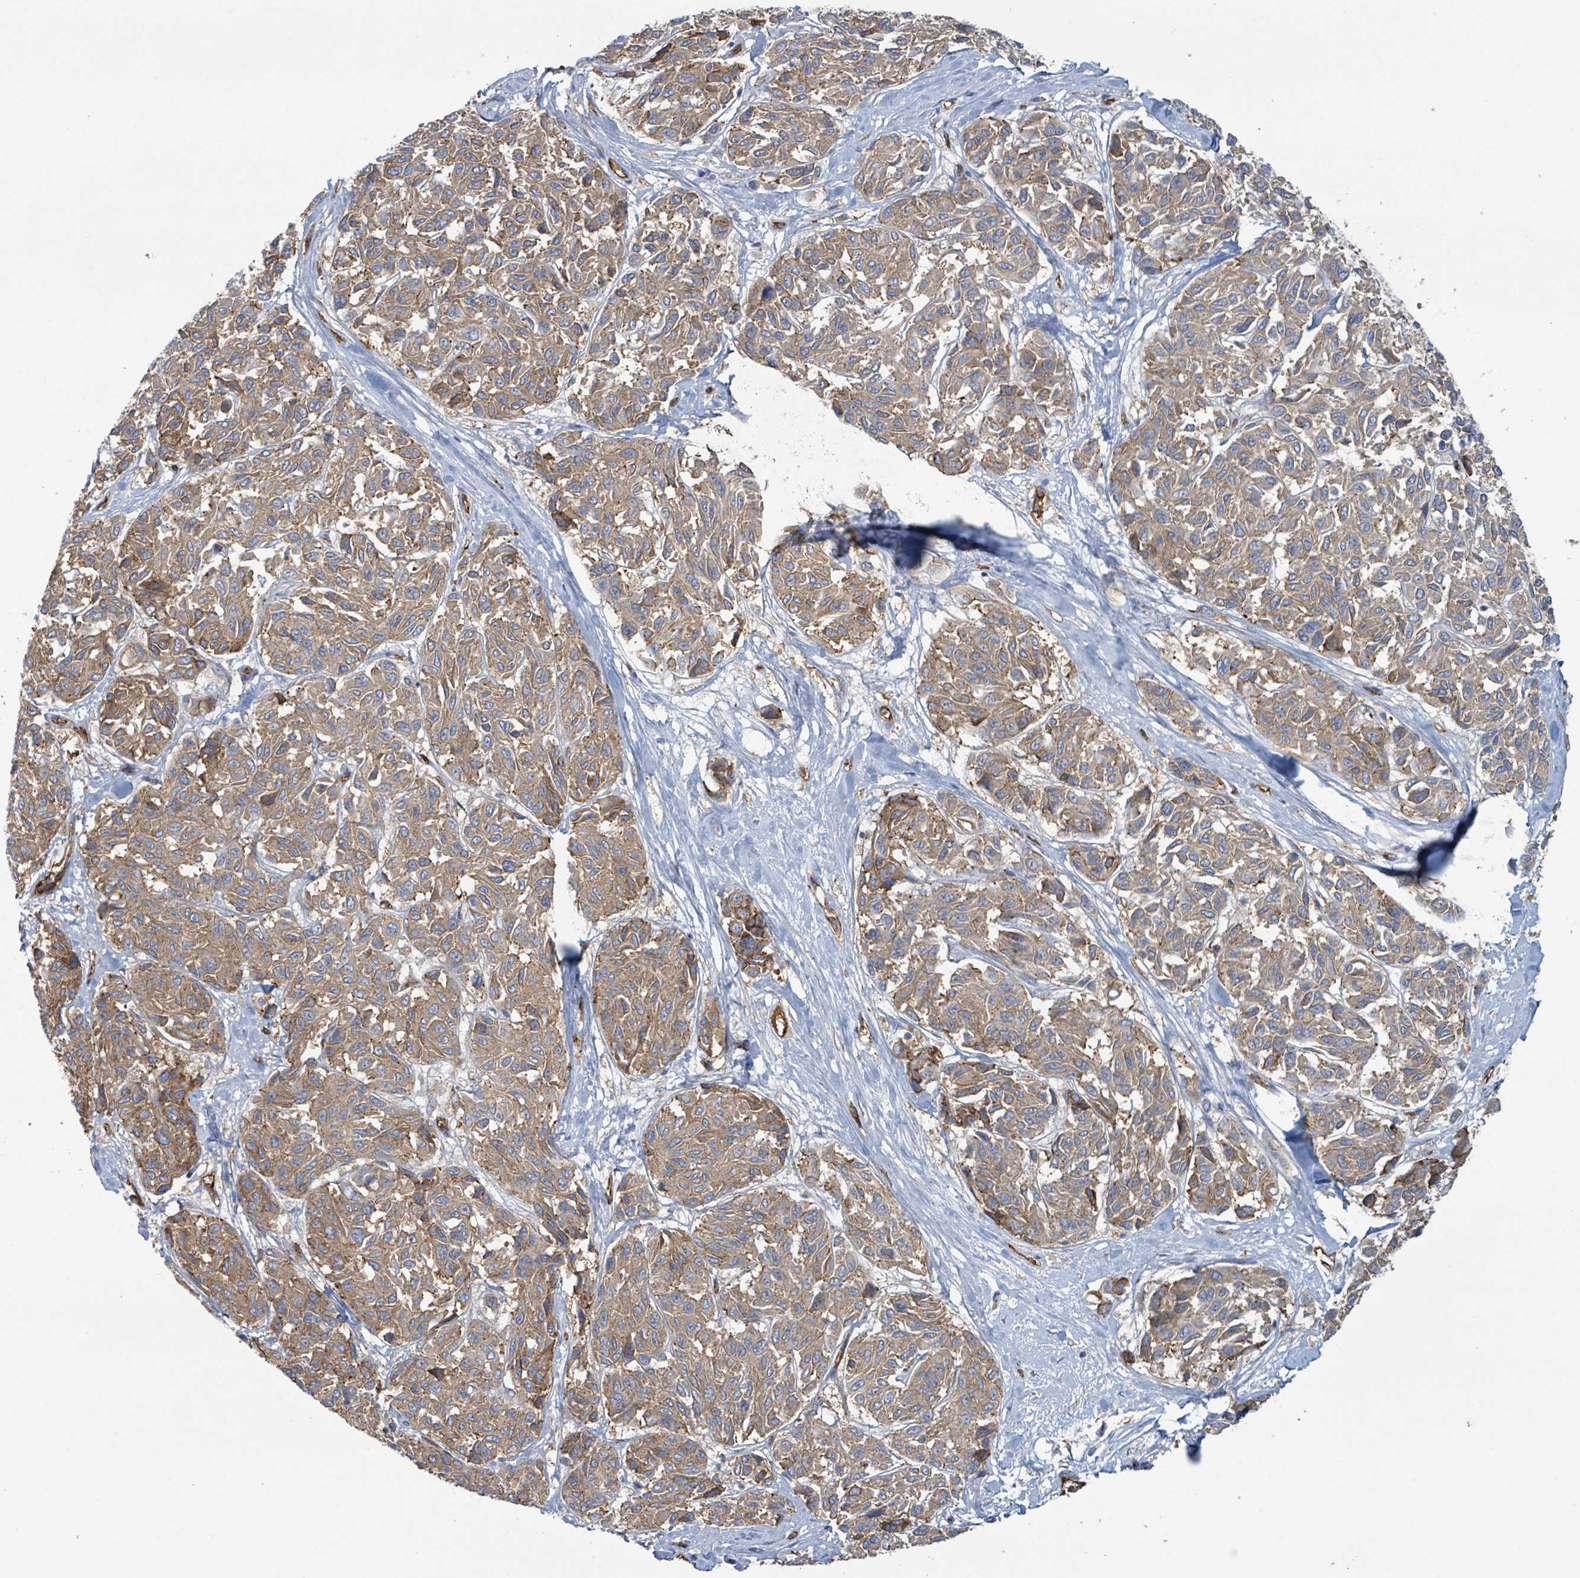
{"staining": {"intensity": "moderate", "quantity": ">75%", "location": "cytoplasmic/membranous"}, "tissue": "melanoma", "cell_type": "Tumor cells", "image_type": "cancer", "snomed": [{"axis": "morphology", "description": "Malignant melanoma, NOS"}, {"axis": "topography", "description": "Skin"}], "caption": "High-magnification brightfield microscopy of malignant melanoma stained with DAB (brown) and counterstained with hematoxylin (blue). tumor cells exhibit moderate cytoplasmic/membranous staining is seen in approximately>75% of cells.", "gene": "LDOC1", "patient": {"sex": "female", "age": 66}}